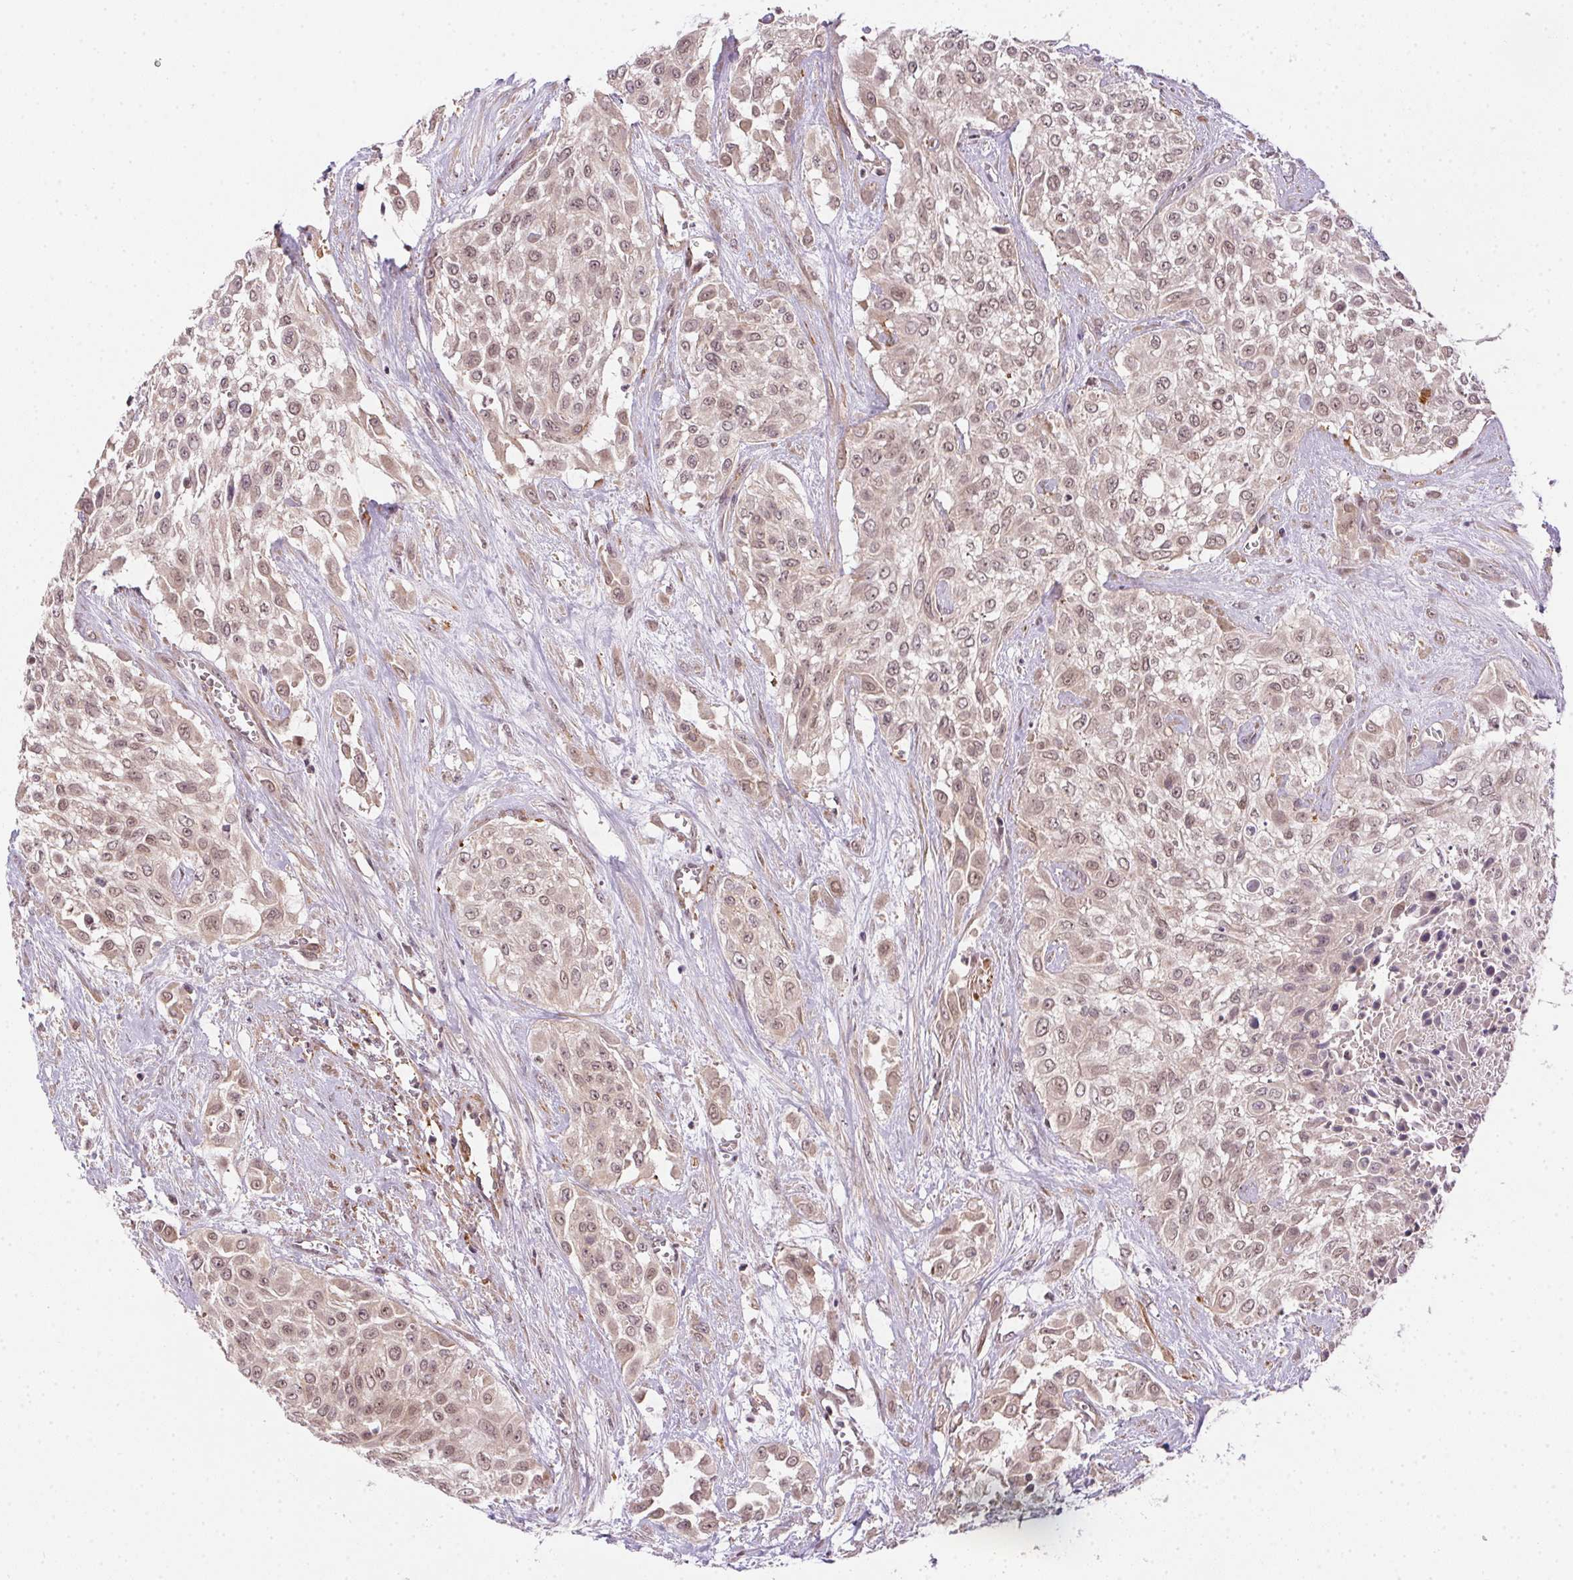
{"staining": {"intensity": "weak", "quantity": ">75%", "location": "nuclear"}, "tissue": "urothelial cancer", "cell_type": "Tumor cells", "image_type": "cancer", "snomed": [{"axis": "morphology", "description": "Urothelial carcinoma, High grade"}, {"axis": "topography", "description": "Urinary bladder"}], "caption": "Protein expression by IHC demonstrates weak nuclear staining in approximately >75% of tumor cells in high-grade urothelial carcinoma.", "gene": "CFAP92", "patient": {"sex": "male", "age": 57}}